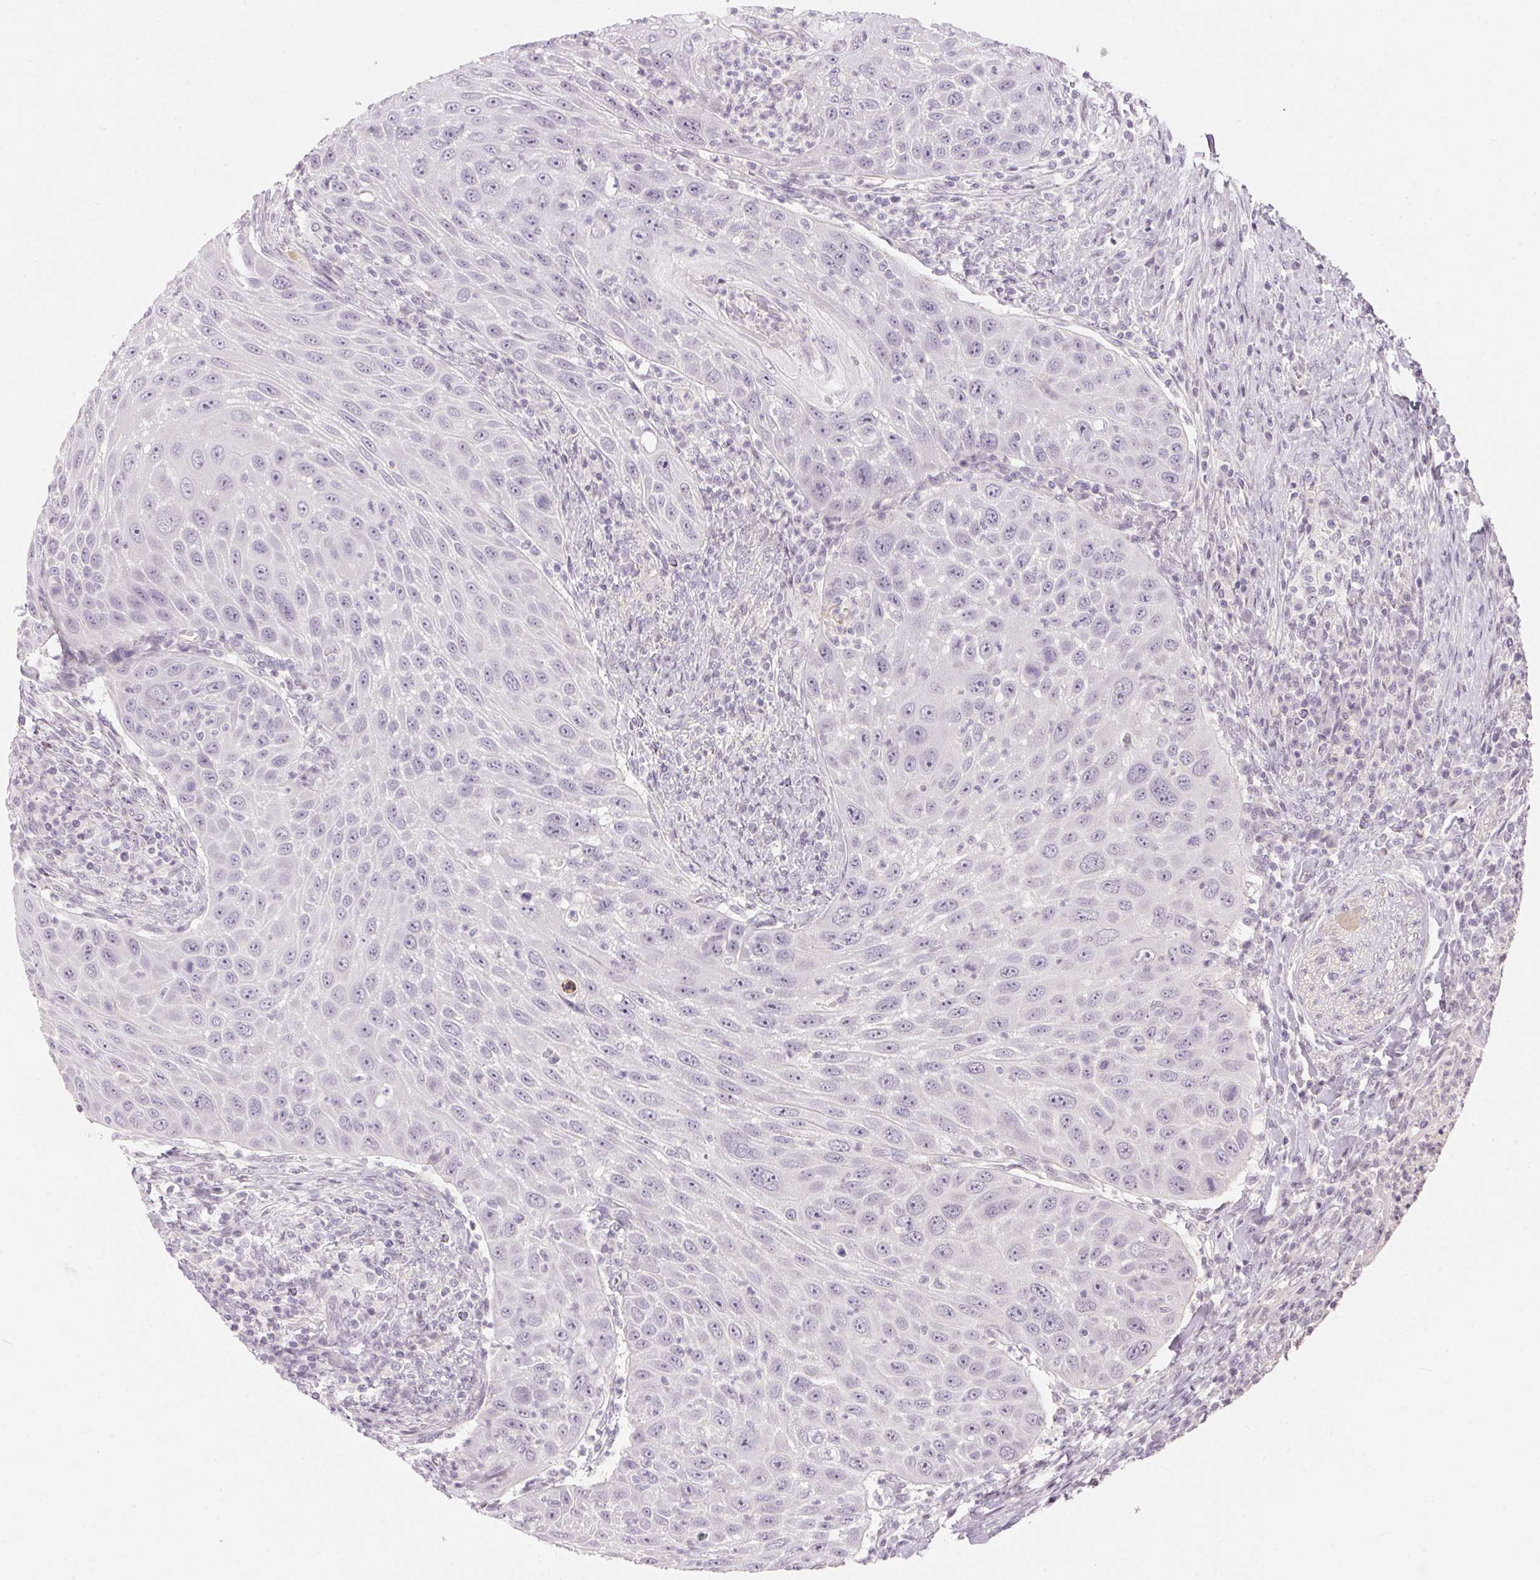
{"staining": {"intensity": "negative", "quantity": "none", "location": "none"}, "tissue": "head and neck cancer", "cell_type": "Tumor cells", "image_type": "cancer", "snomed": [{"axis": "morphology", "description": "Squamous cell carcinoma, NOS"}, {"axis": "topography", "description": "Head-Neck"}], "caption": "An immunohistochemistry histopathology image of head and neck cancer (squamous cell carcinoma) is shown. There is no staining in tumor cells of head and neck cancer (squamous cell carcinoma).", "gene": "GDAP1L1", "patient": {"sex": "male", "age": 69}}